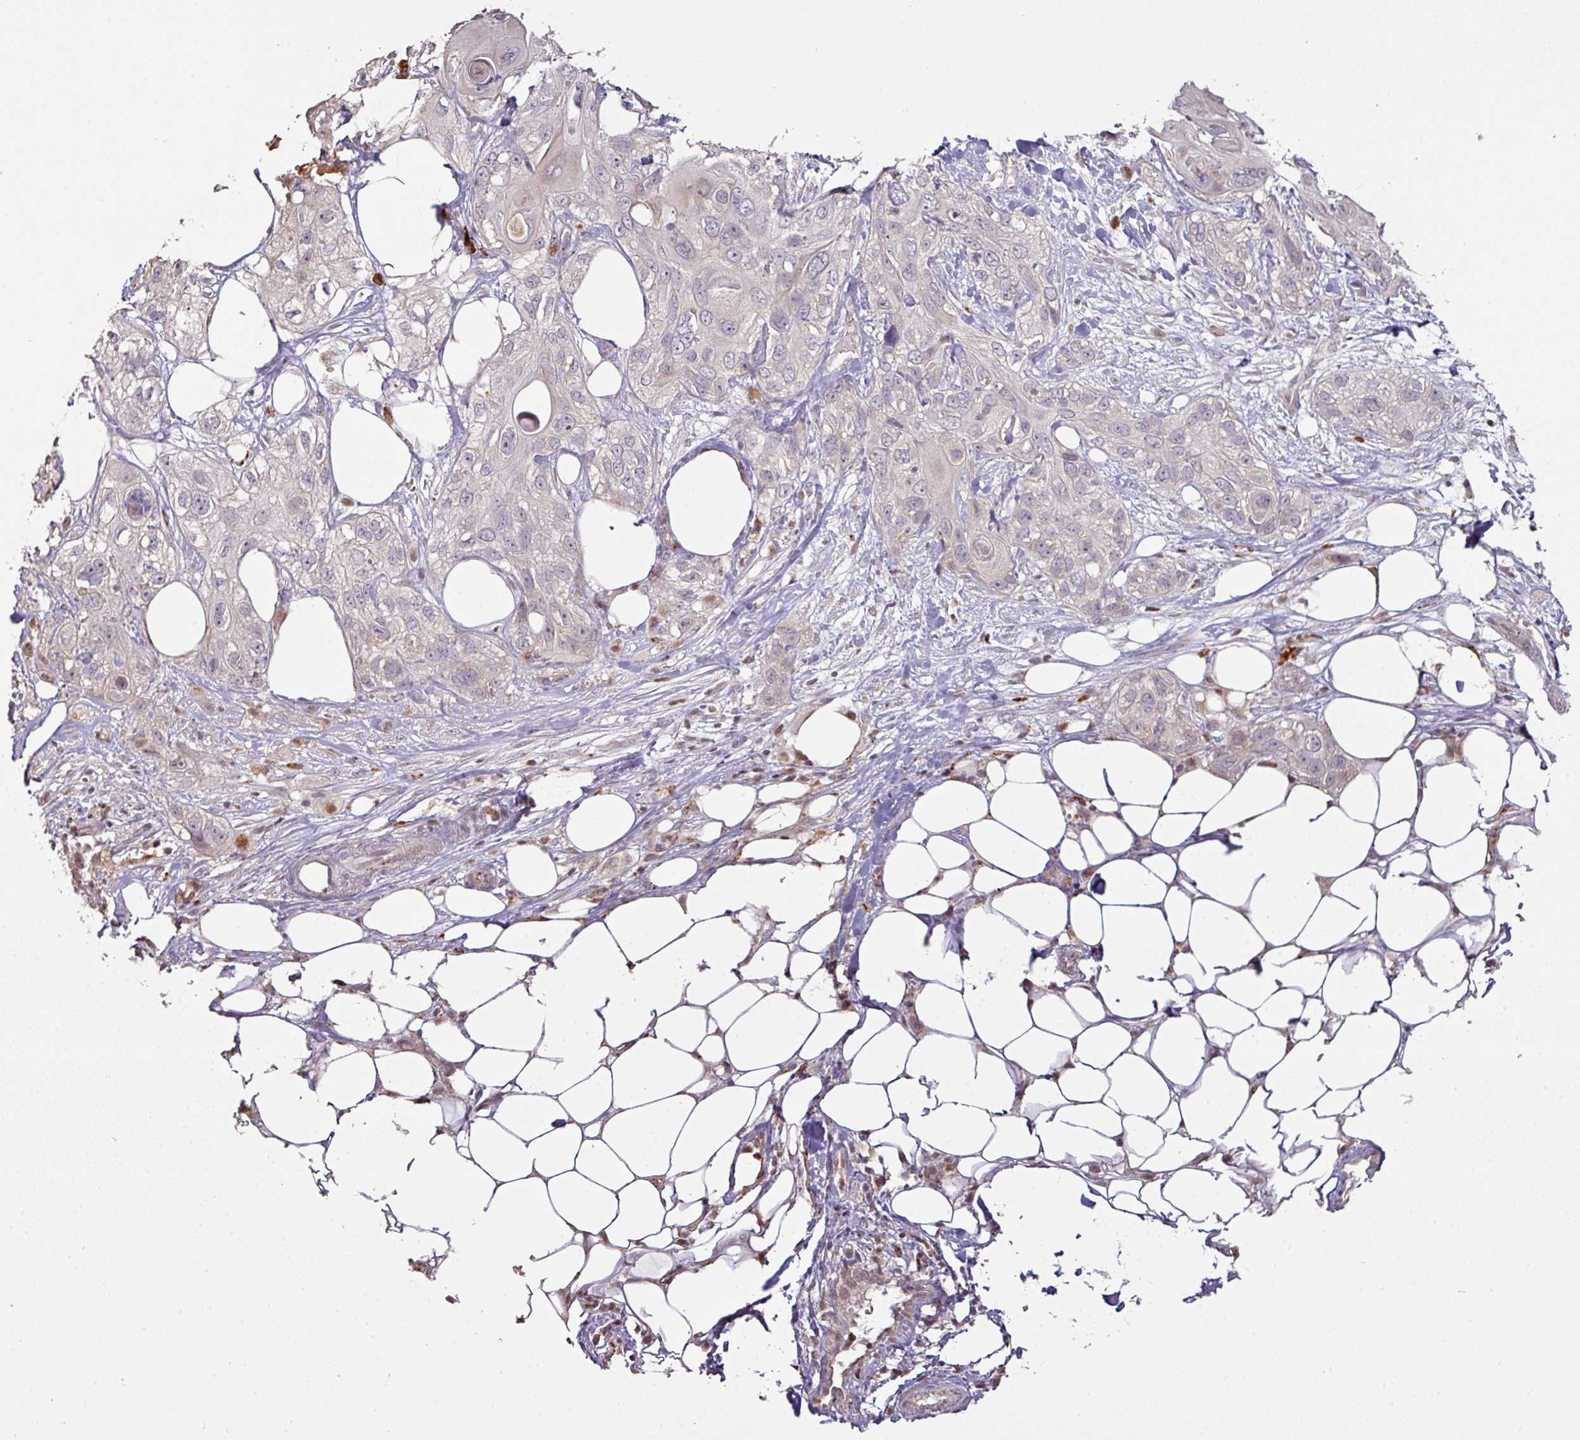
{"staining": {"intensity": "weak", "quantity": "<25%", "location": "nuclear"}, "tissue": "skin cancer", "cell_type": "Tumor cells", "image_type": "cancer", "snomed": [{"axis": "morphology", "description": "Normal tissue, NOS"}, {"axis": "morphology", "description": "Squamous cell carcinoma, NOS"}, {"axis": "topography", "description": "Skin"}], "caption": "IHC histopathology image of neoplastic tissue: skin cancer (squamous cell carcinoma) stained with DAB (3,3'-diaminobenzidine) reveals no significant protein positivity in tumor cells.", "gene": "CXCR5", "patient": {"sex": "male", "age": 72}}